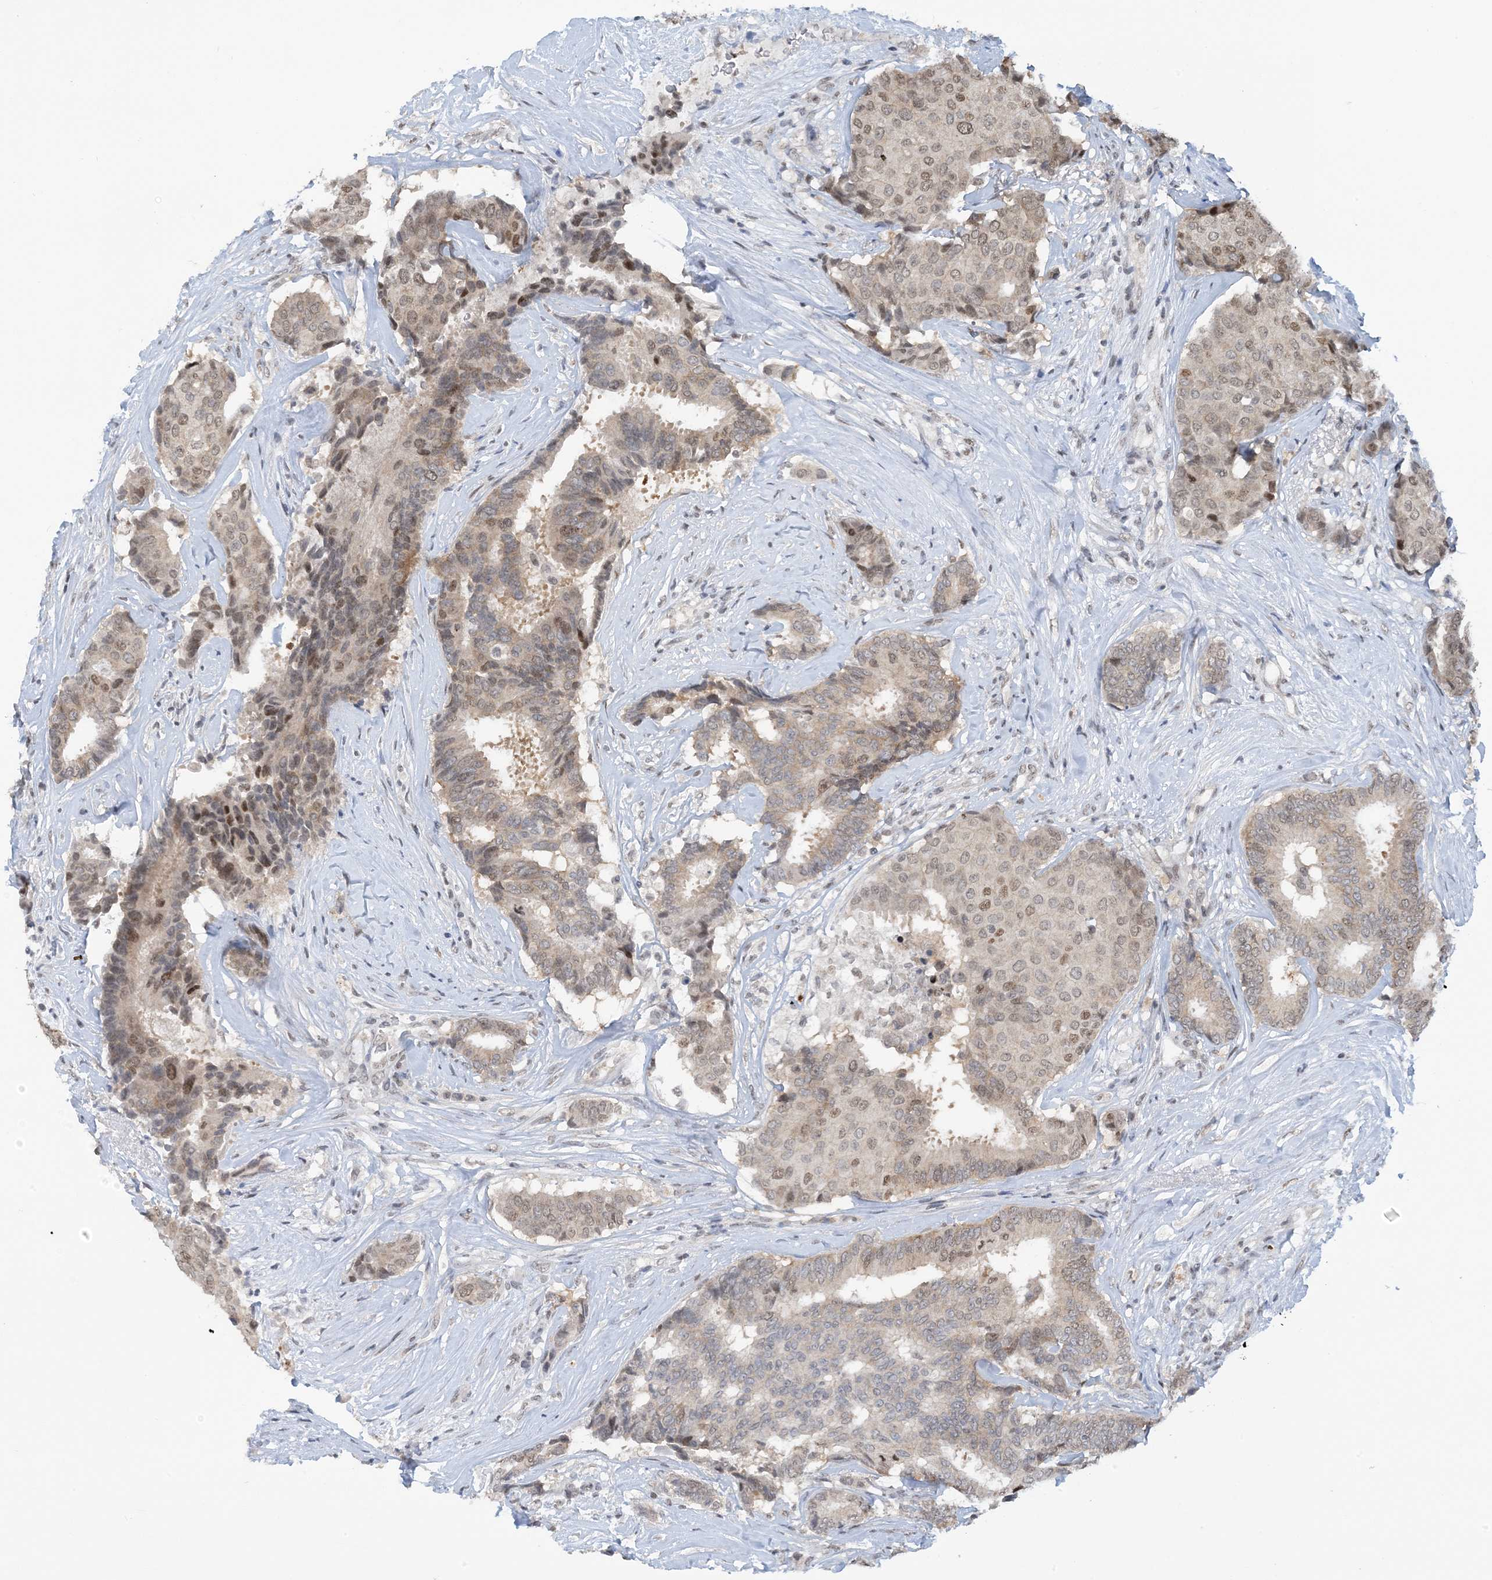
{"staining": {"intensity": "moderate", "quantity": "<25%", "location": "nuclear"}, "tissue": "breast cancer", "cell_type": "Tumor cells", "image_type": "cancer", "snomed": [{"axis": "morphology", "description": "Duct carcinoma"}, {"axis": "topography", "description": "Breast"}], "caption": "This micrograph shows breast cancer stained with immunohistochemistry (IHC) to label a protein in brown. The nuclear of tumor cells show moderate positivity for the protein. Nuclei are counter-stained blue.", "gene": "ACYP2", "patient": {"sex": "female", "age": 75}}